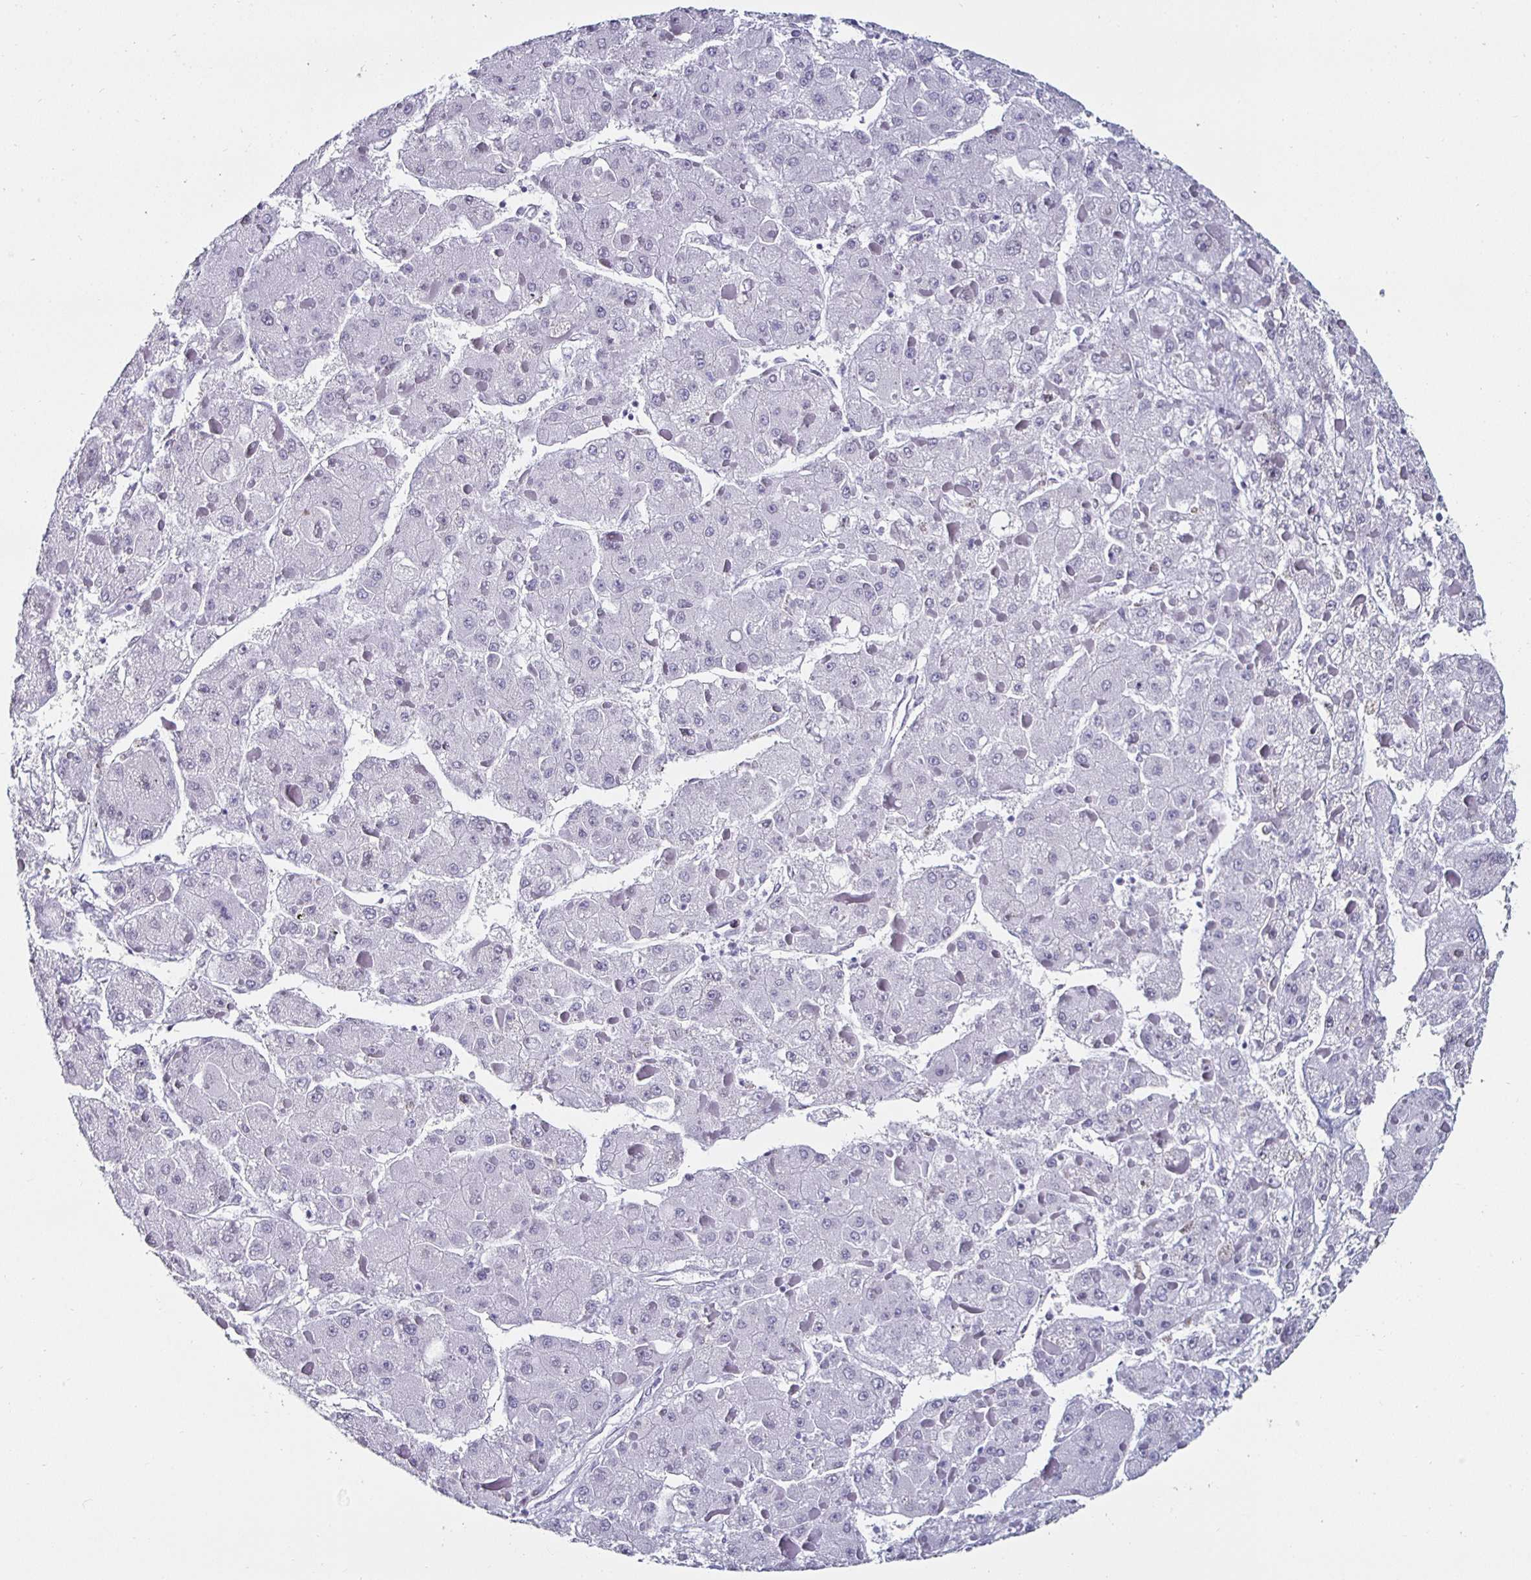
{"staining": {"intensity": "negative", "quantity": "none", "location": "none"}, "tissue": "liver cancer", "cell_type": "Tumor cells", "image_type": "cancer", "snomed": [{"axis": "morphology", "description": "Carcinoma, Hepatocellular, NOS"}, {"axis": "topography", "description": "Liver"}], "caption": "Immunohistochemistry (IHC) photomicrograph of liver cancer stained for a protein (brown), which displays no expression in tumor cells.", "gene": "KRT4", "patient": {"sex": "female", "age": 73}}